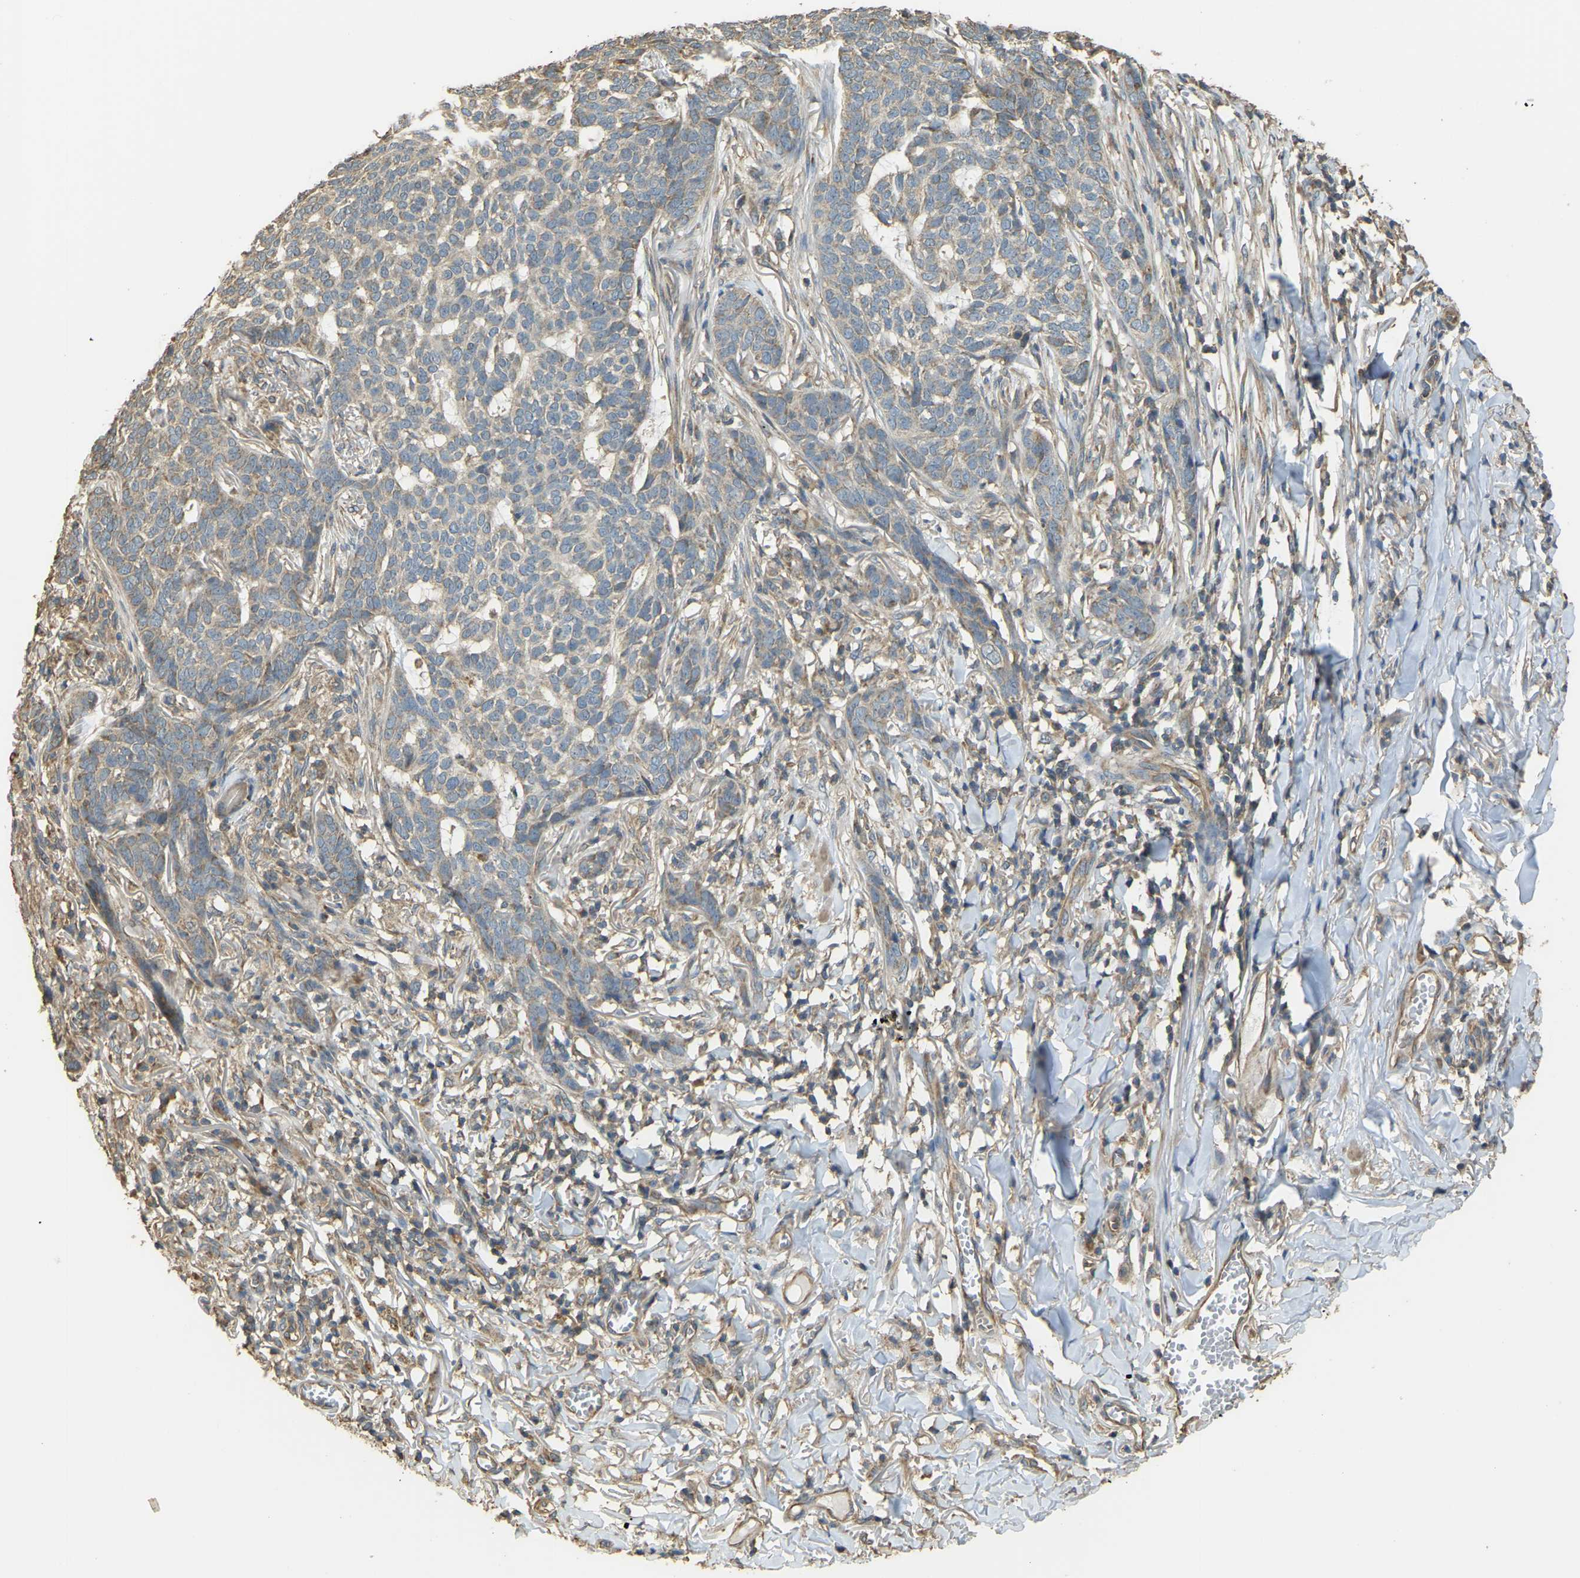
{"staining": {"intensity": "moderate", "quantity": "<25%", "location": "cytoplasmic/membranous"}, "tissue": "skin cancer", "cell_type": "Tumor cells", "image_type": "cancer", "snomed": [{"axis": "morphology", "description": "Basal cell carcinoma"}, {"axis": "topography", "description": "Skin"}], "caption": "Basal cell carcinoma (skin) was stained to show a protein in brown. There is low levels of moderate cytoplasmic/membranous positivity in approximately <25% of tumor cells.", "gene": "GNG2", "patient": {"sex": "male", "age": 85}}